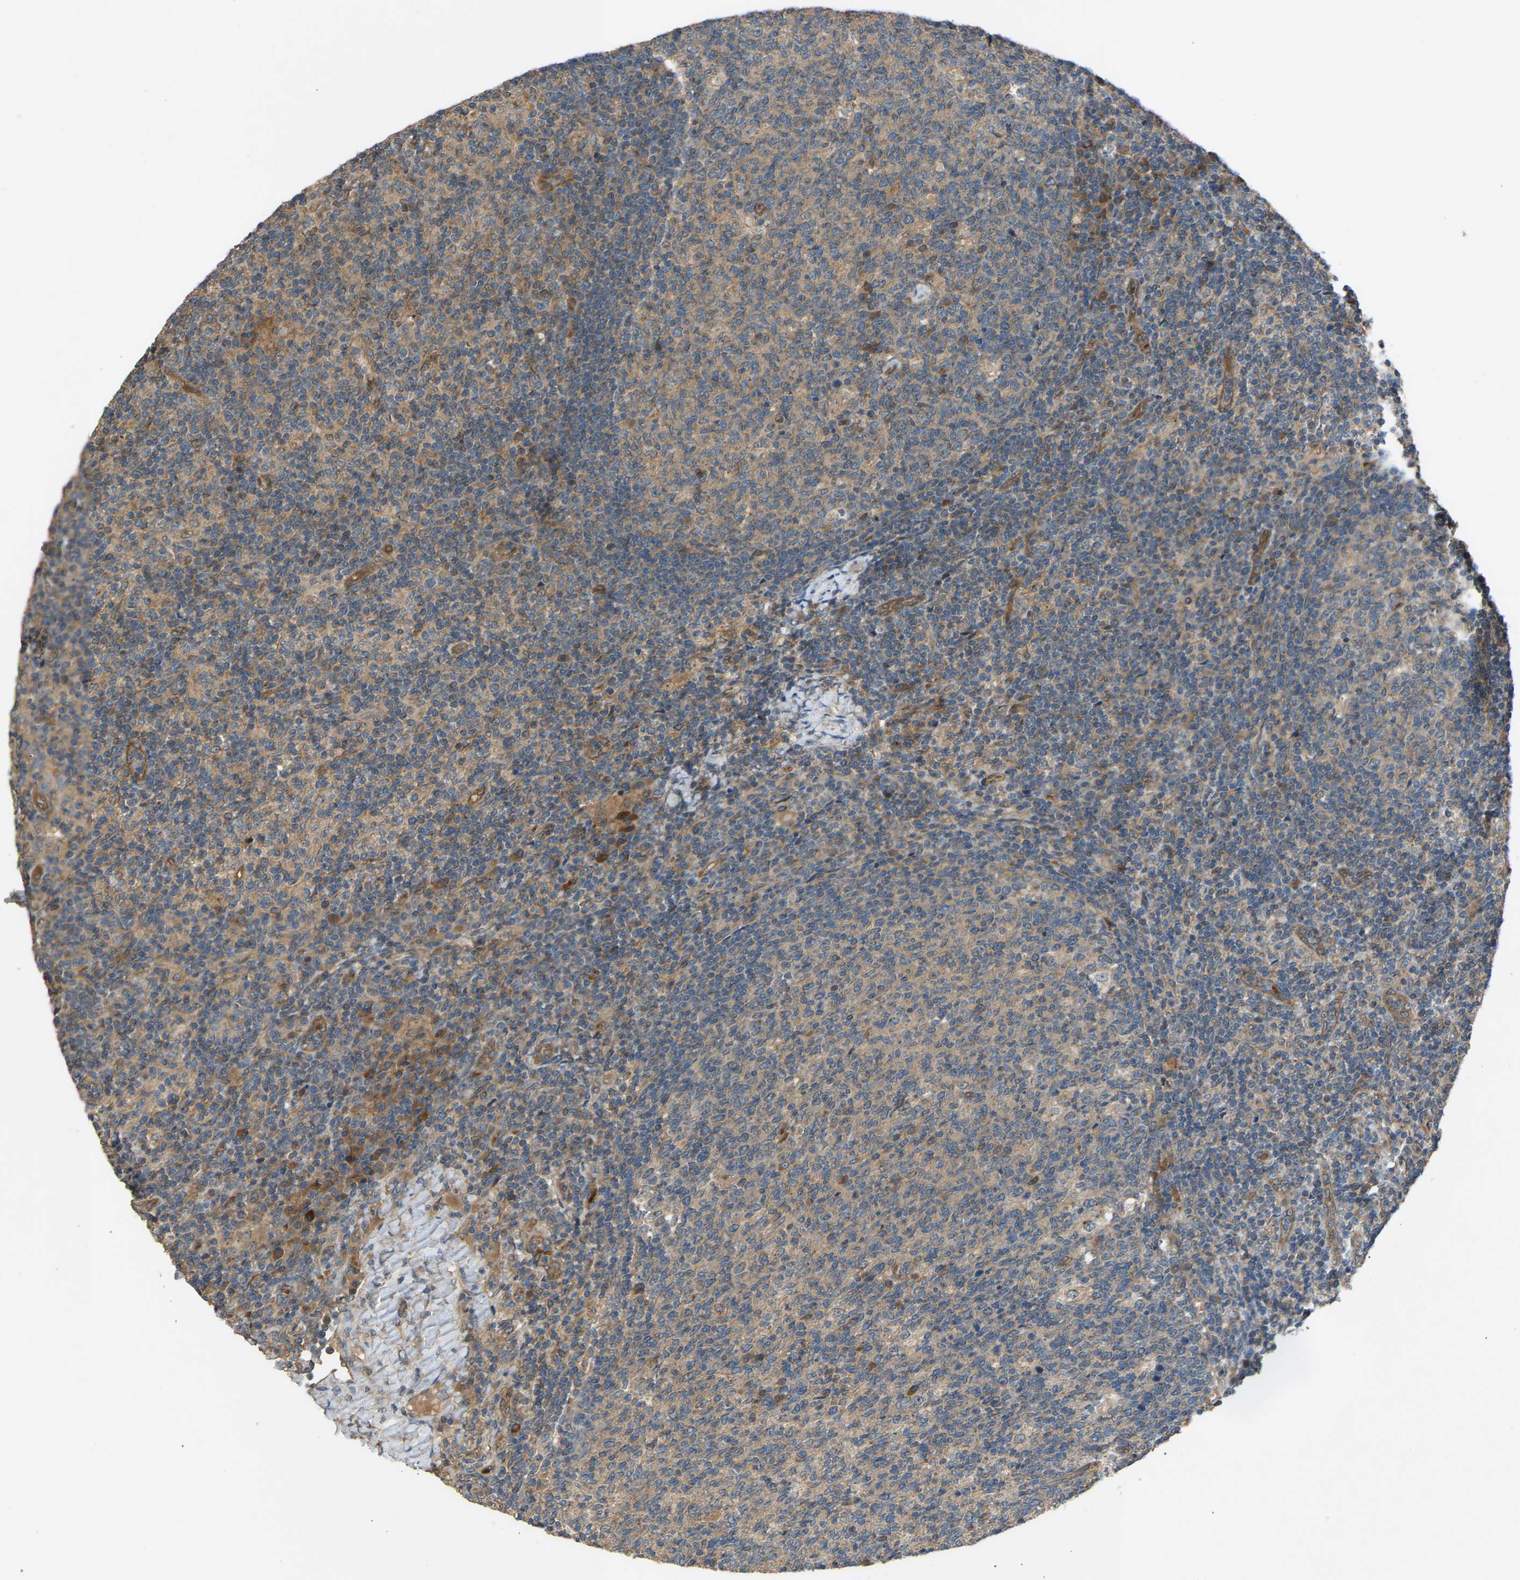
{"staining": {"intensity": "weak", "quantity": ">75%", "location": "cytoplasmic/membranous"}, "tissue": "lymph node", "cell_type": "Germinal center cells", "image_type": "normal", "snomed": [{"axis": "morphology", "description": "Normal tissue, NOS"}, {"axis": "morphology", "description": "Inflammation, NOS"}, {"axis": "topography", "description": "Lymph node"}], "caption": "This is a photomicrograph of immunohistochemistry (IHC) staining of benign lymph node, which shows weak staining in the cytoplasmic/membranous of germinal center cells.", "gene": "GAS2L1", "patient": {"sex": "male", "age": 55}}